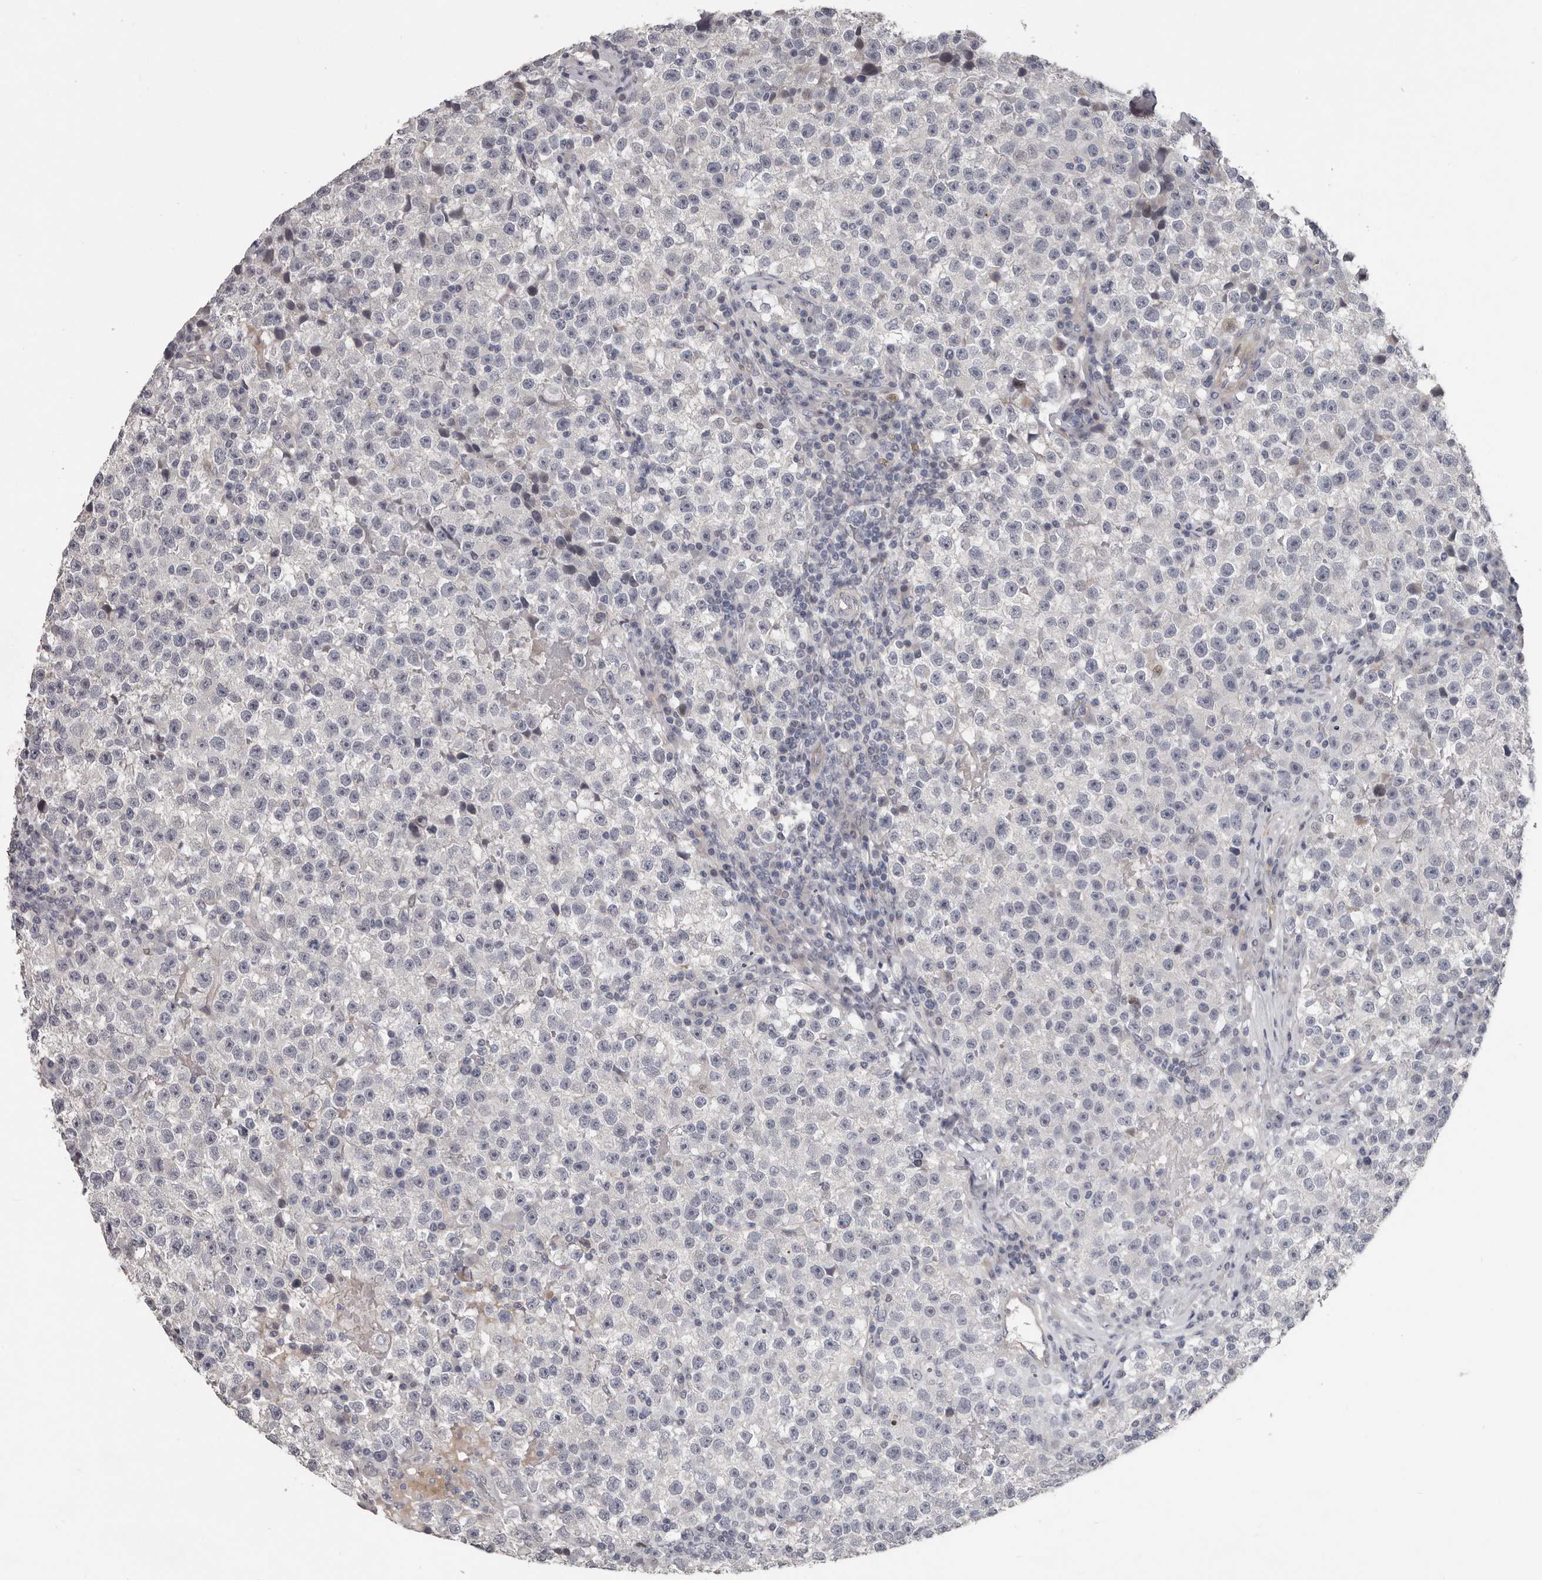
{"staining": {"intensity": "negative", "quantity": "none", "location": "none"}, "tissue": "testis cancer", "cell_type": "Tumor cells", "image_type": "cancer", "snomed": [{"axis": "morphology", "description": "Seminoma, NOS"}, {"axis": "topography", "description": "Testis"}], "caption": "An immunohistochemistry image of testis seminoma is shown. There is no staining in tumor cells of testis seminoma. (Brightfield microscopy of DAB immunohistochemistry (IHC) at high magnification).", "gene": "RNF217", "patient": {"sex": "male", "age": 22}}